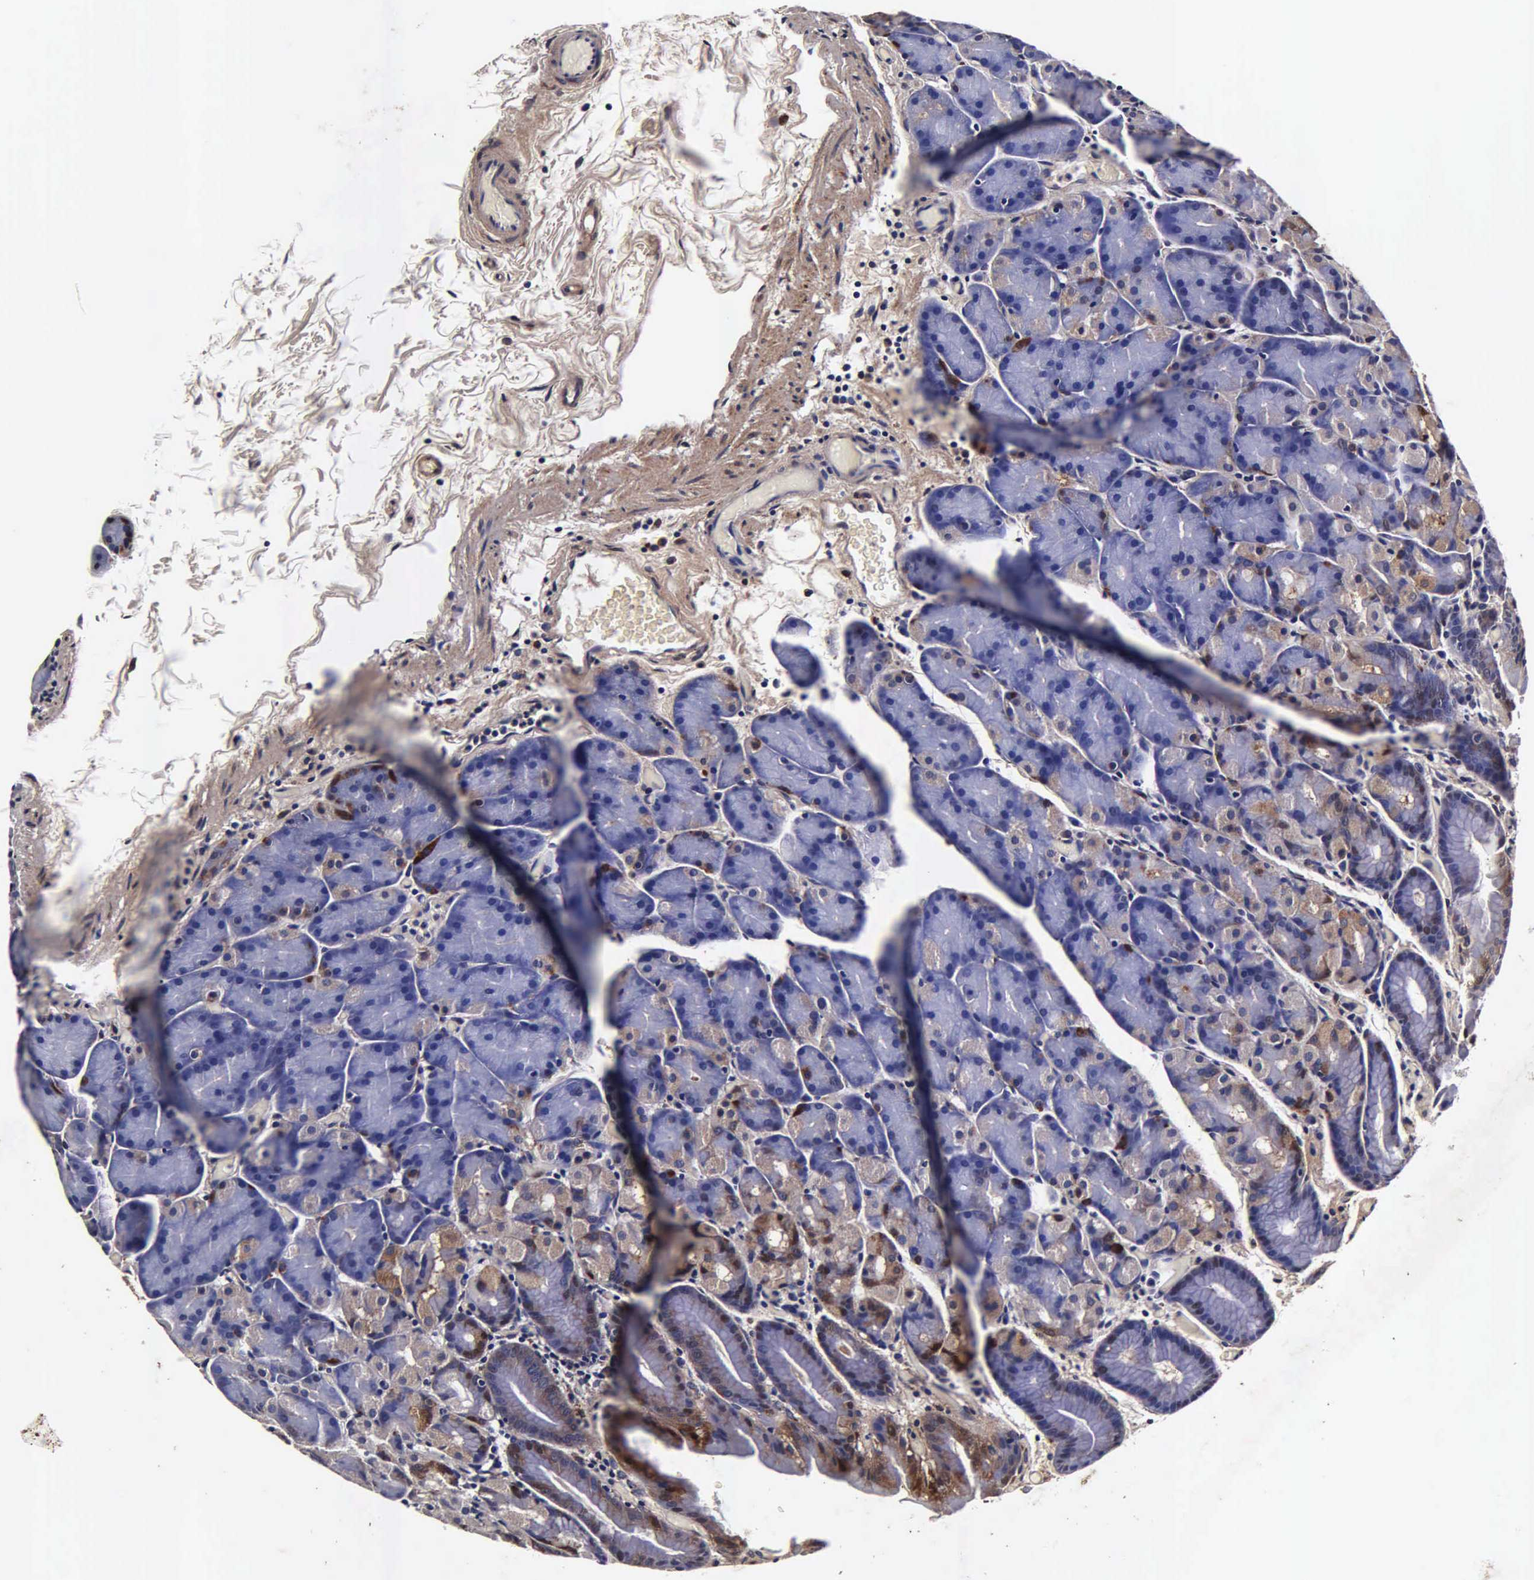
{"staining": {"intensity": "moderate", "quantity": "25%-75%", "location": "cytoplasmic/membranous"}, "tissue": "stomach", "cell_type": "Glandular cells", "image_type": "normal", "snomed": [{"axis": "morphology", "description": "Normal tissue, NOS"}, {"axis": "topography", "description": "Stomach, upper"}], "caption": "High-magnification brightfield microscopy of normal stomach stained with DAB (3,3'-diaminobenzidine) (brown) and counterstained with hematoxylin (blue). glandular cells exhibit moderate cytoplasmic/membranous staining is appreciated in approximately25%-75% of cells. The staining is performed using DAB brown chromogen to label protein expression. The nuclei are counter-stained blue using hematoxylin.", "gene": "CST3", "patient": {"sex": "male", "age": 47}}